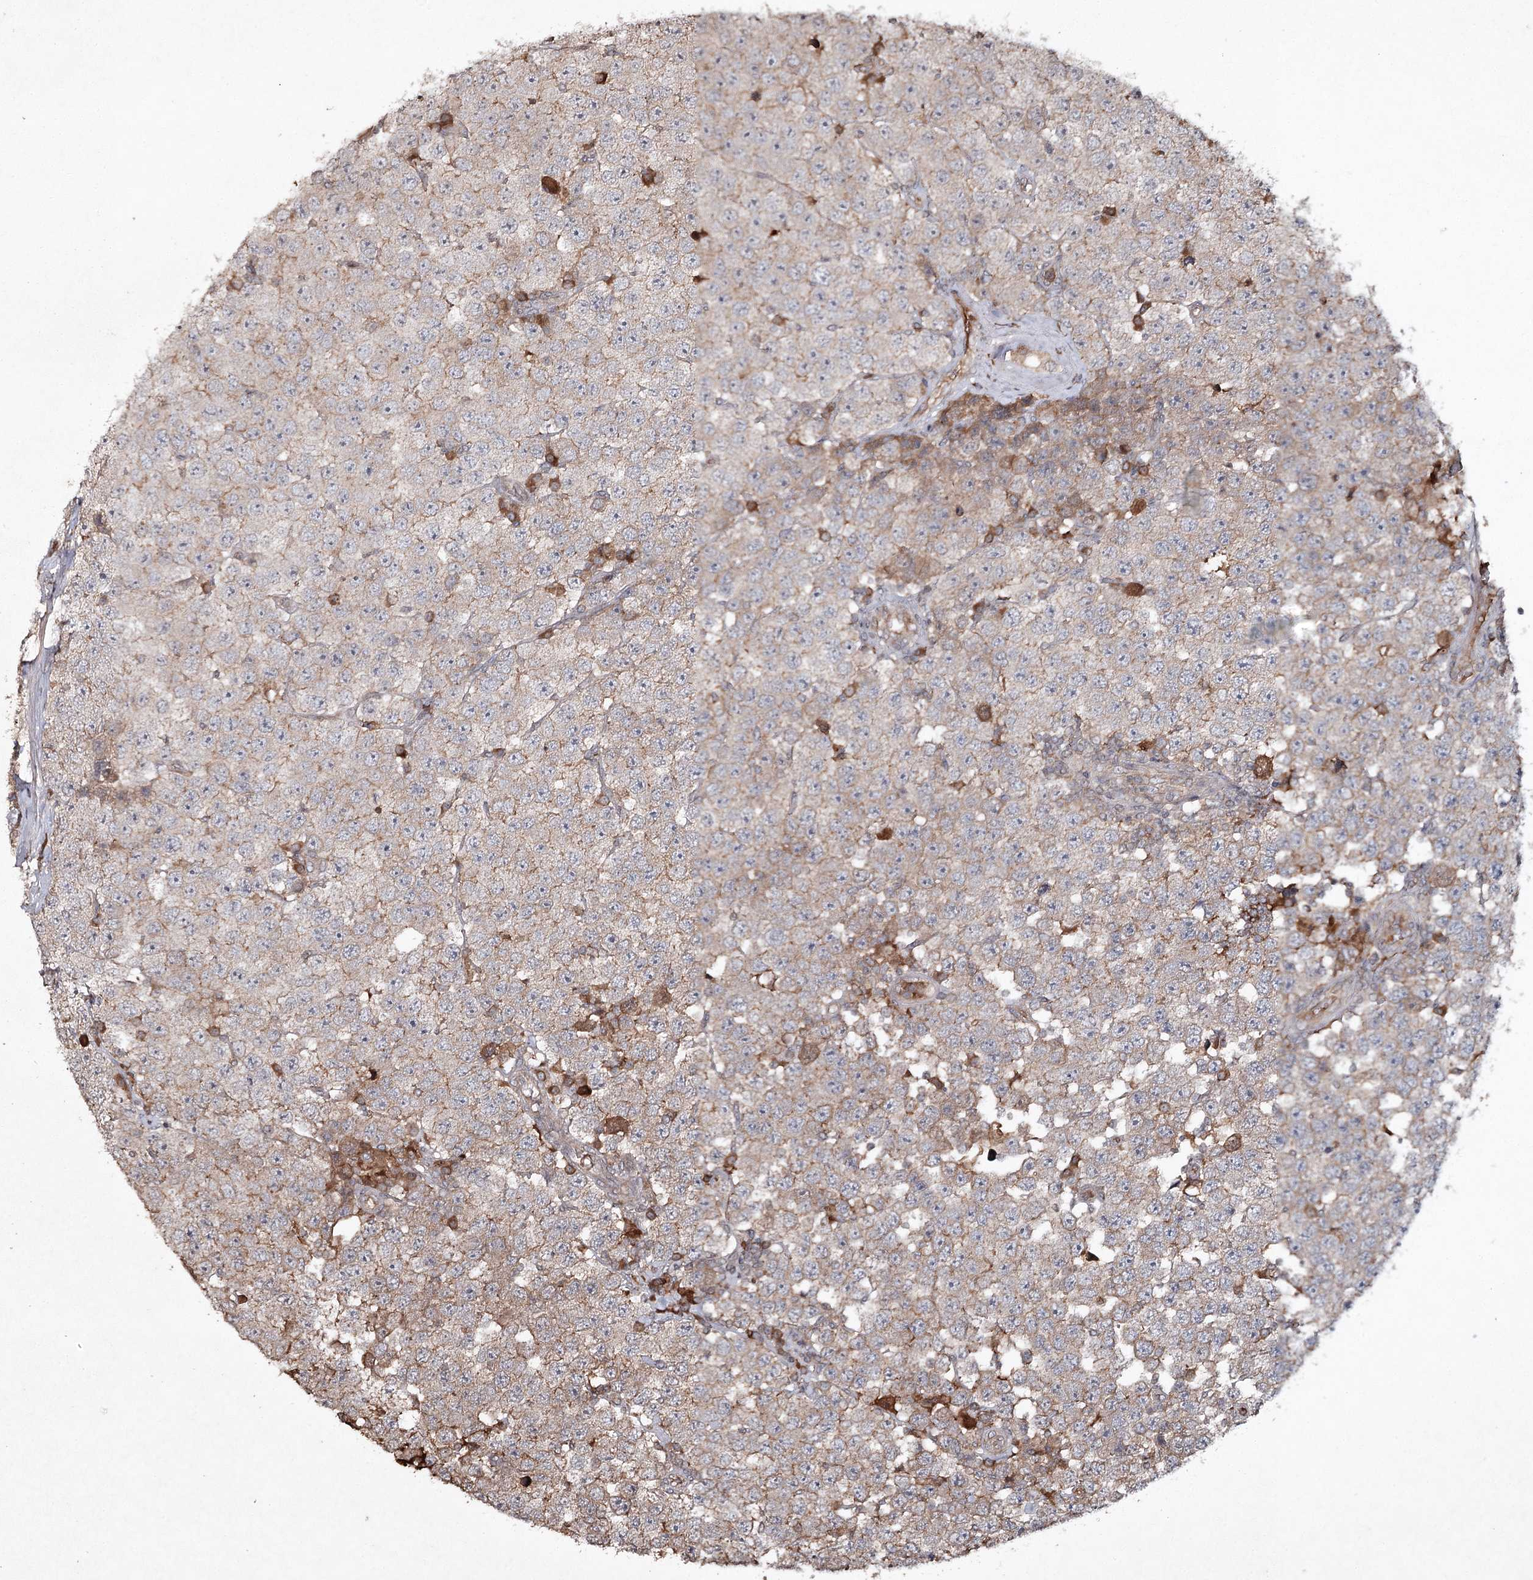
{"staining": {"intensity": "moderate", "quantity": "25%-75%", "location": "cytoplasmic/membranous"}, "tissue": "testis cancer", "cell_type": "Tumor cells", "image_type": "cancer", "snomed": [{"axis": "morphology", "description": "Seminoma, NOS"}, {"axis": "topography", "description": "Testis"}], "caption": "Protein staining of seminoma (testis) tissue shows moderate cytoplasmic/membranous positivity in about 25%-75% of tumor cells.", "gene": "CYP2B6", "patient": {"sex": "male", "age": 28}}